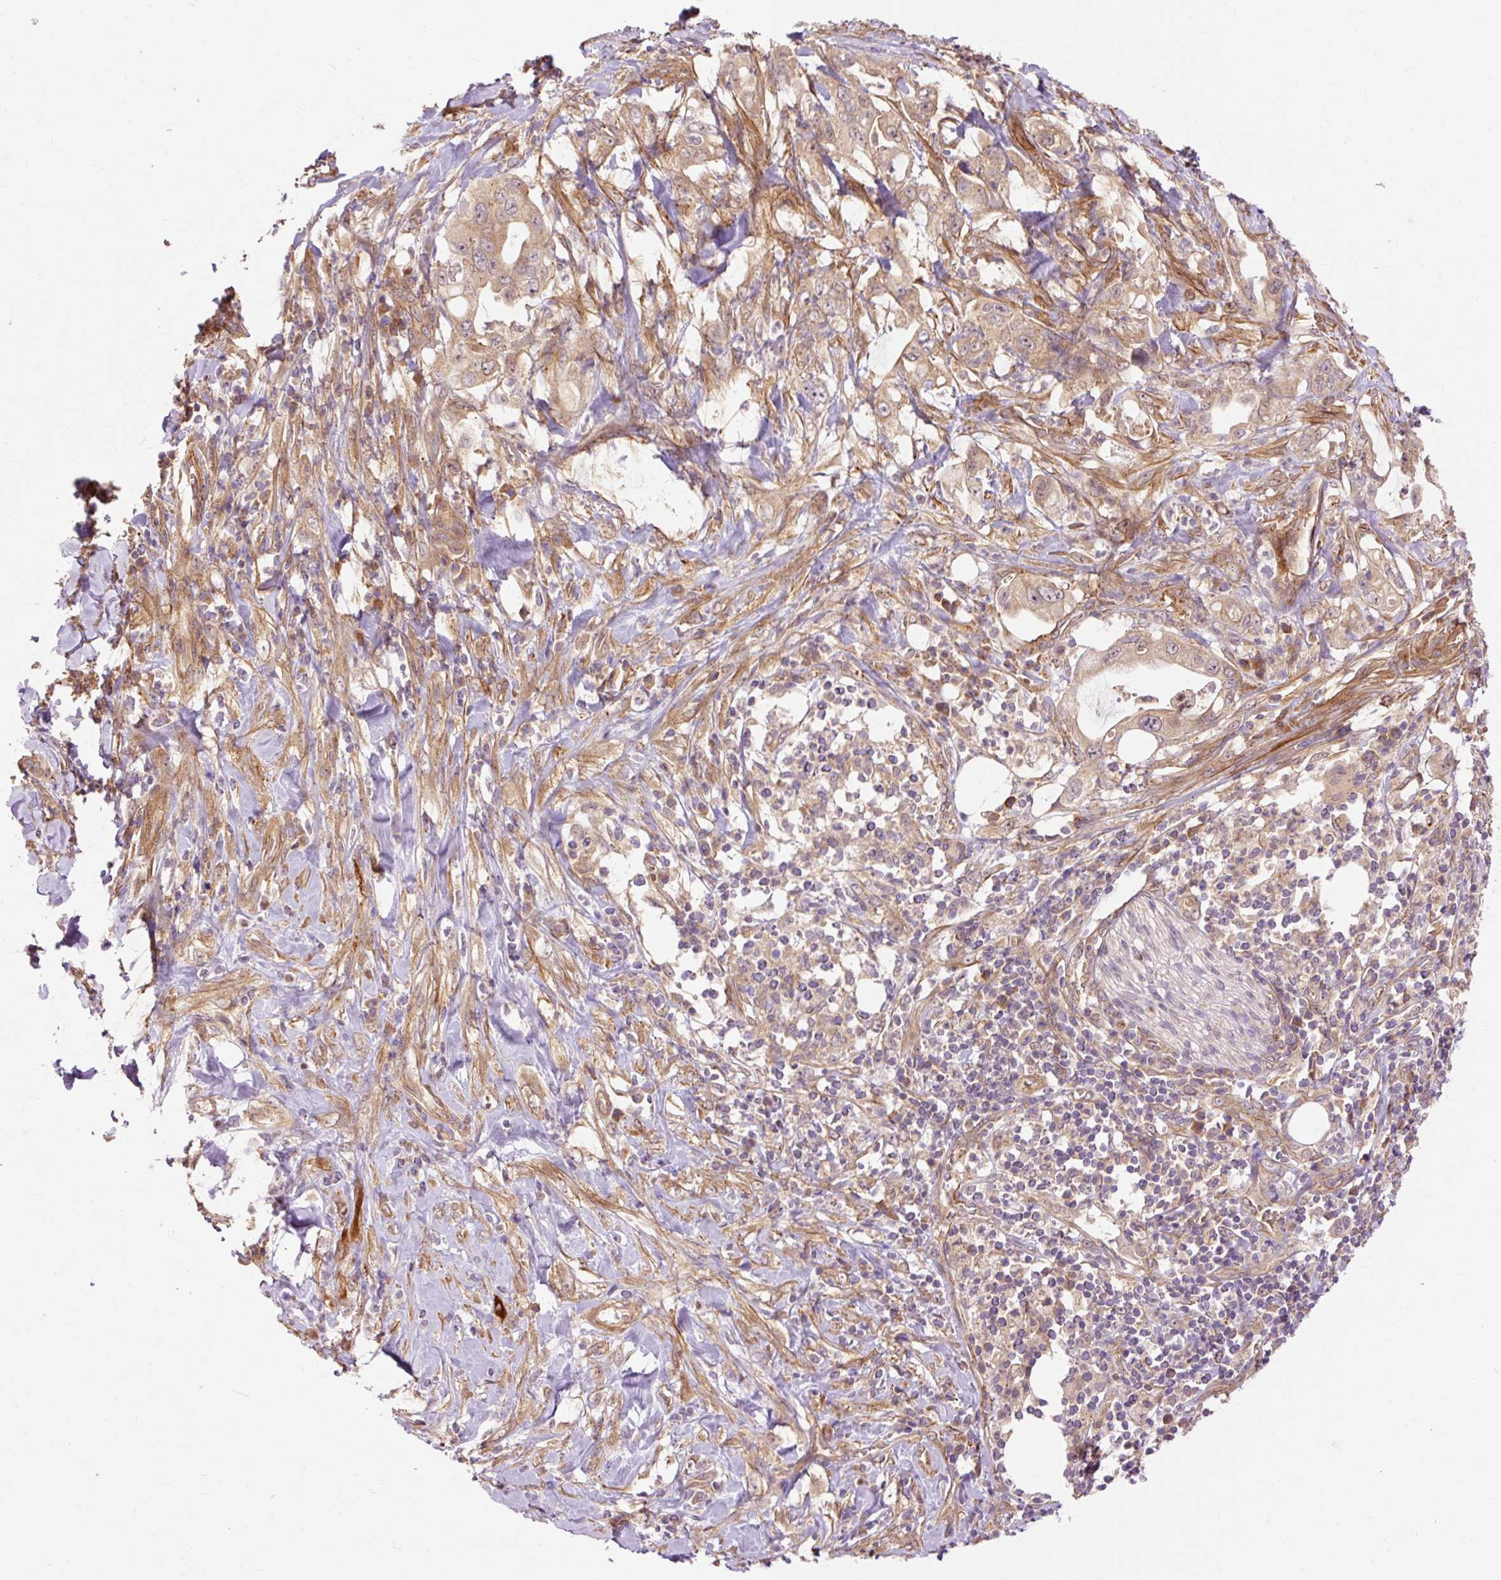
{"staining": {"intensity": "moderate", "quantity": ">75%", "location": "cytoplasmic/membranous"}, "tissue": "pancreatic cancer", "cell_type": "Tumor cells", "image_type": "cancer", "snomed": [{"axis": "morphology", "description": "Adenocarcinoma, NOS"}, {"axis": "topography", "description": "Pancreas"}], "caption": "Human pancreatic adenocarcinoma stained with a protein marker reveals moderate staining in tumor cells.", "gene": "RIPOR3", "patient": {"sex": "female", "age": 61}}